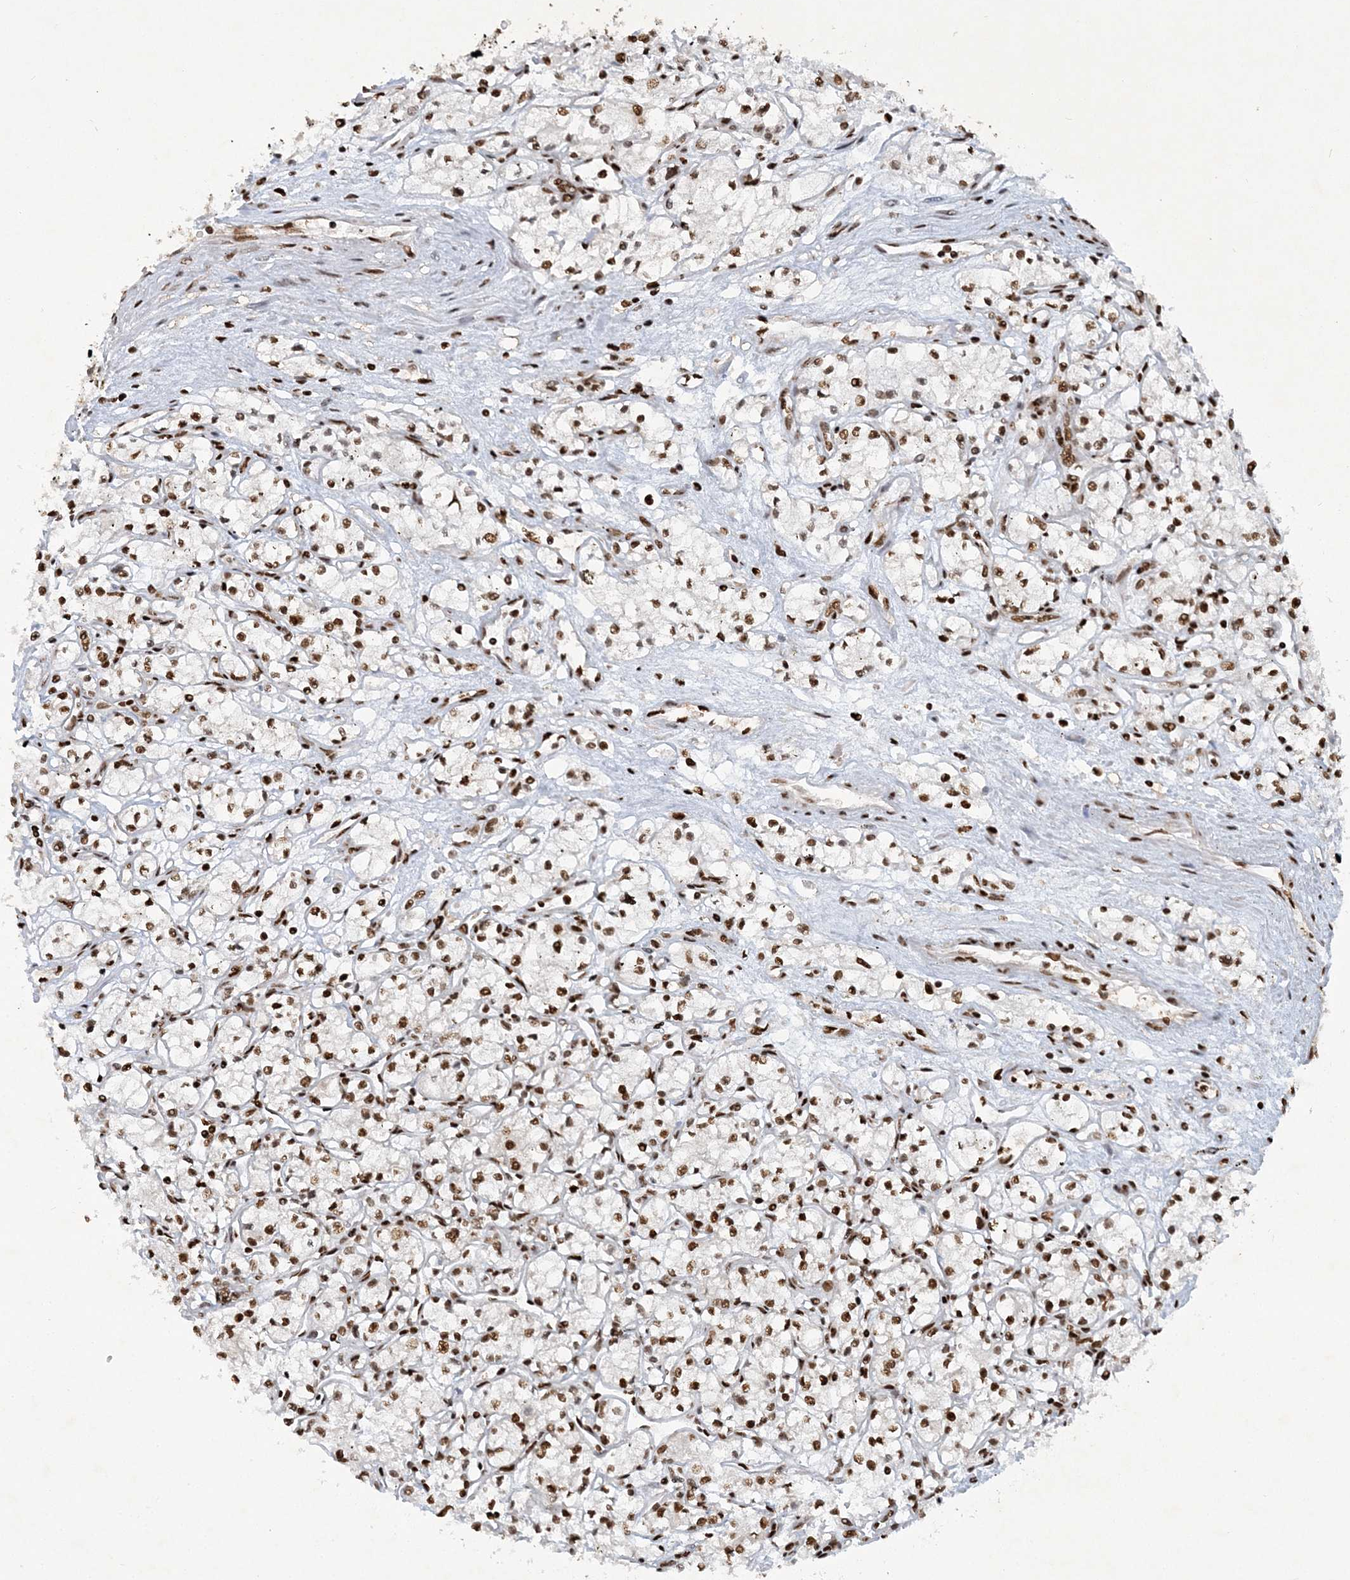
{"staining": {"intensity": "strong", "quantity": ">75%", "location": "nuclear"}, "tissue": "renal cancer", "cell_type": "Tumor cells", "image_type": "cancer", "snomed": [{"axis": "morphology", "description": "Adenocarcinoma, NOS"}, {"axis": "topography", "description": "Kidney"}], "caption": "Renal cancer was stained to show a protein in brown. There is high levels of strong nuclear positivity in about >75% of tumor cells.", "gene": "DELE1", "patient": {"sex": "male", "age": 59}}